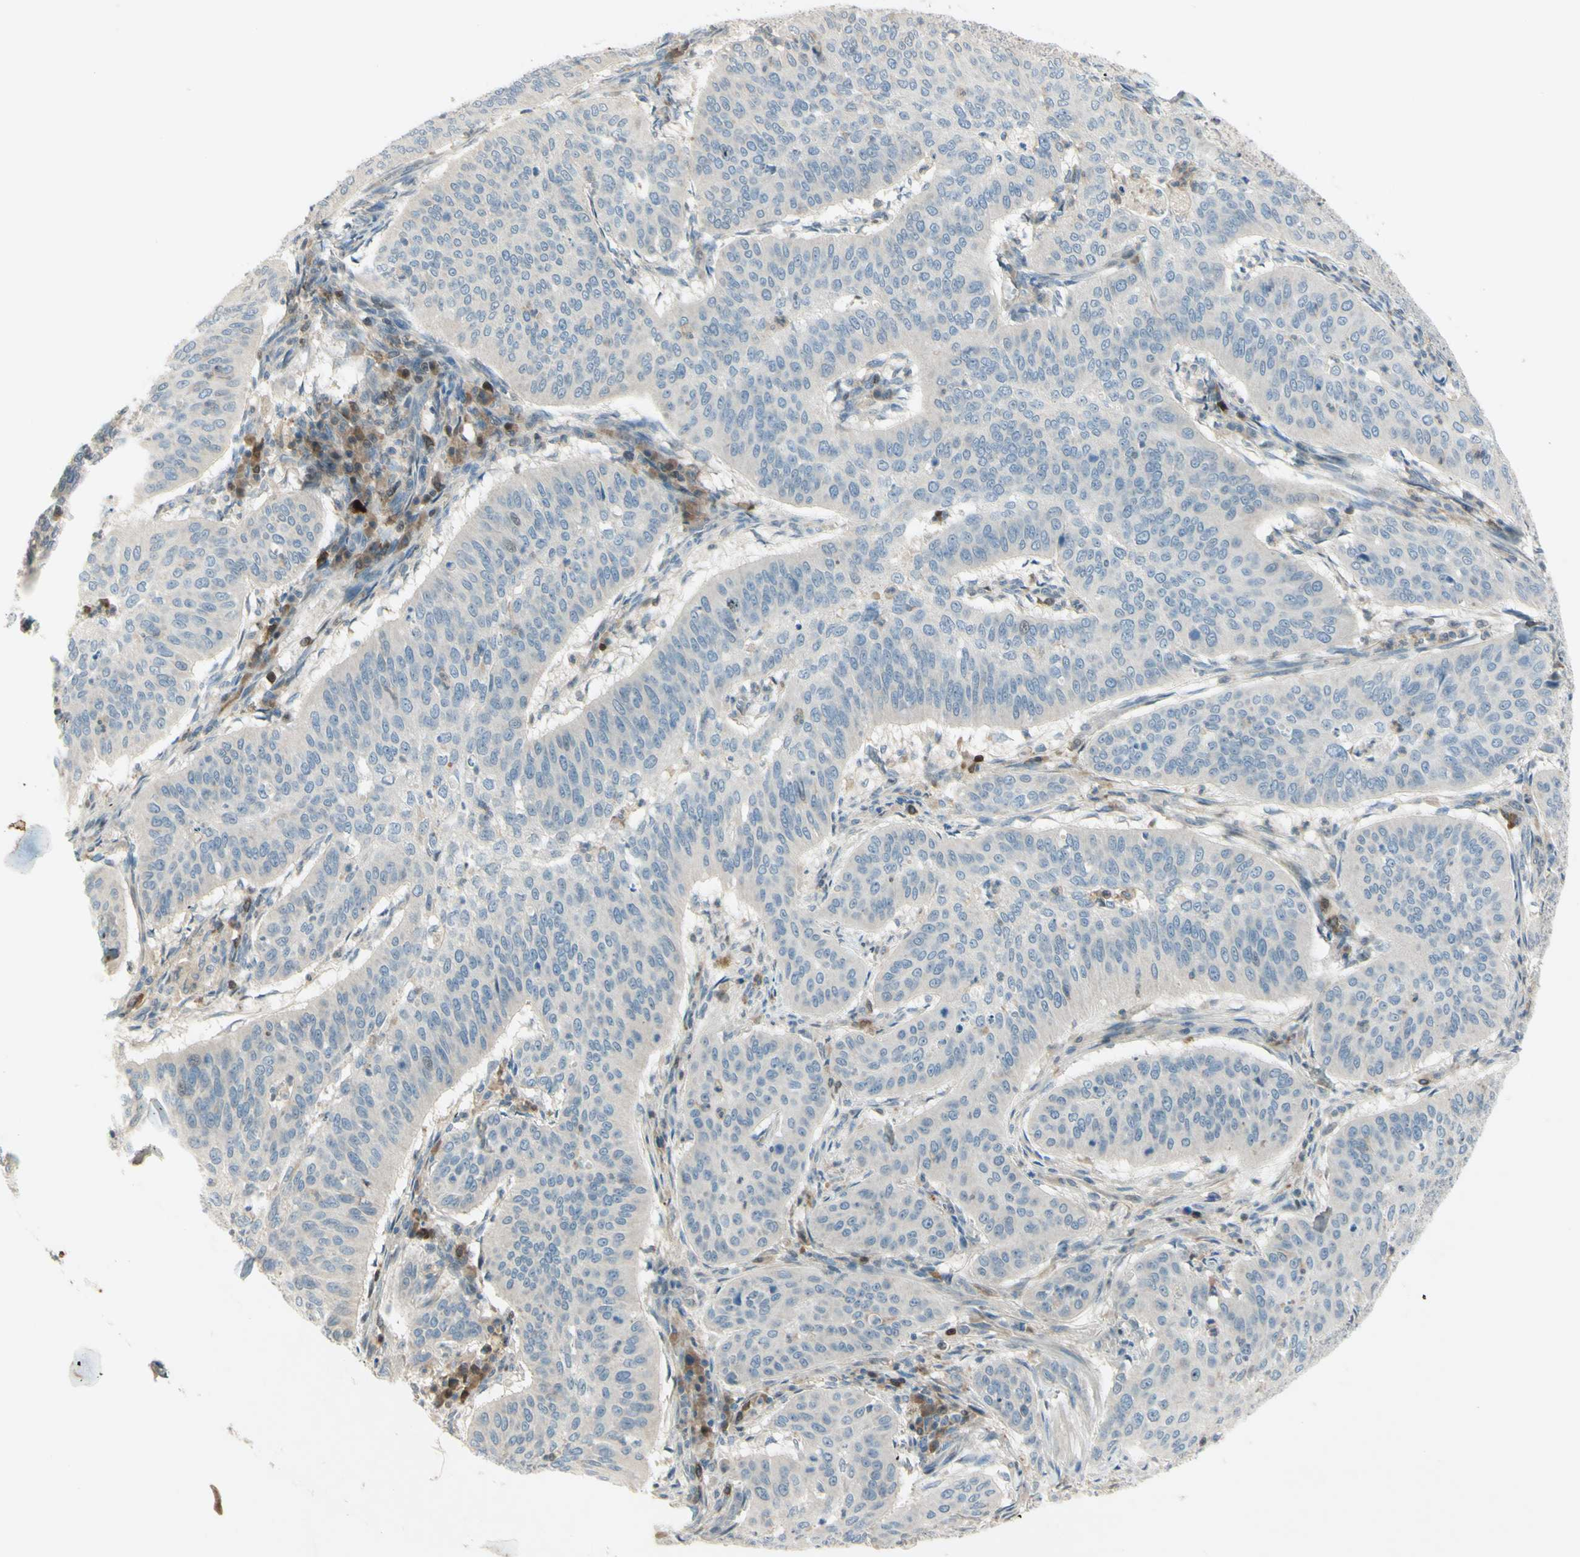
{"staining": {"intensity": "negative", "quantity": "none", "location": "none"}, "tissue": "cervical cancer", "cell_type": "Tumor cells", "image_type": "cancer", "snomed": [{"axis": "morphology", "description": "Normal tissue, NOS"}, {"axis": "morphology", "description": "Squamous cell carcinoma, NOS"}, {"axis": "topography", "description": "Cervix"}], "caption": "Cervical squamous cell carcinoma was stained to show a protein in brown. There is no significant expression in tumor cells.", "gene": "C1orf159", "patient": {"sex": "female", "age": 39}}